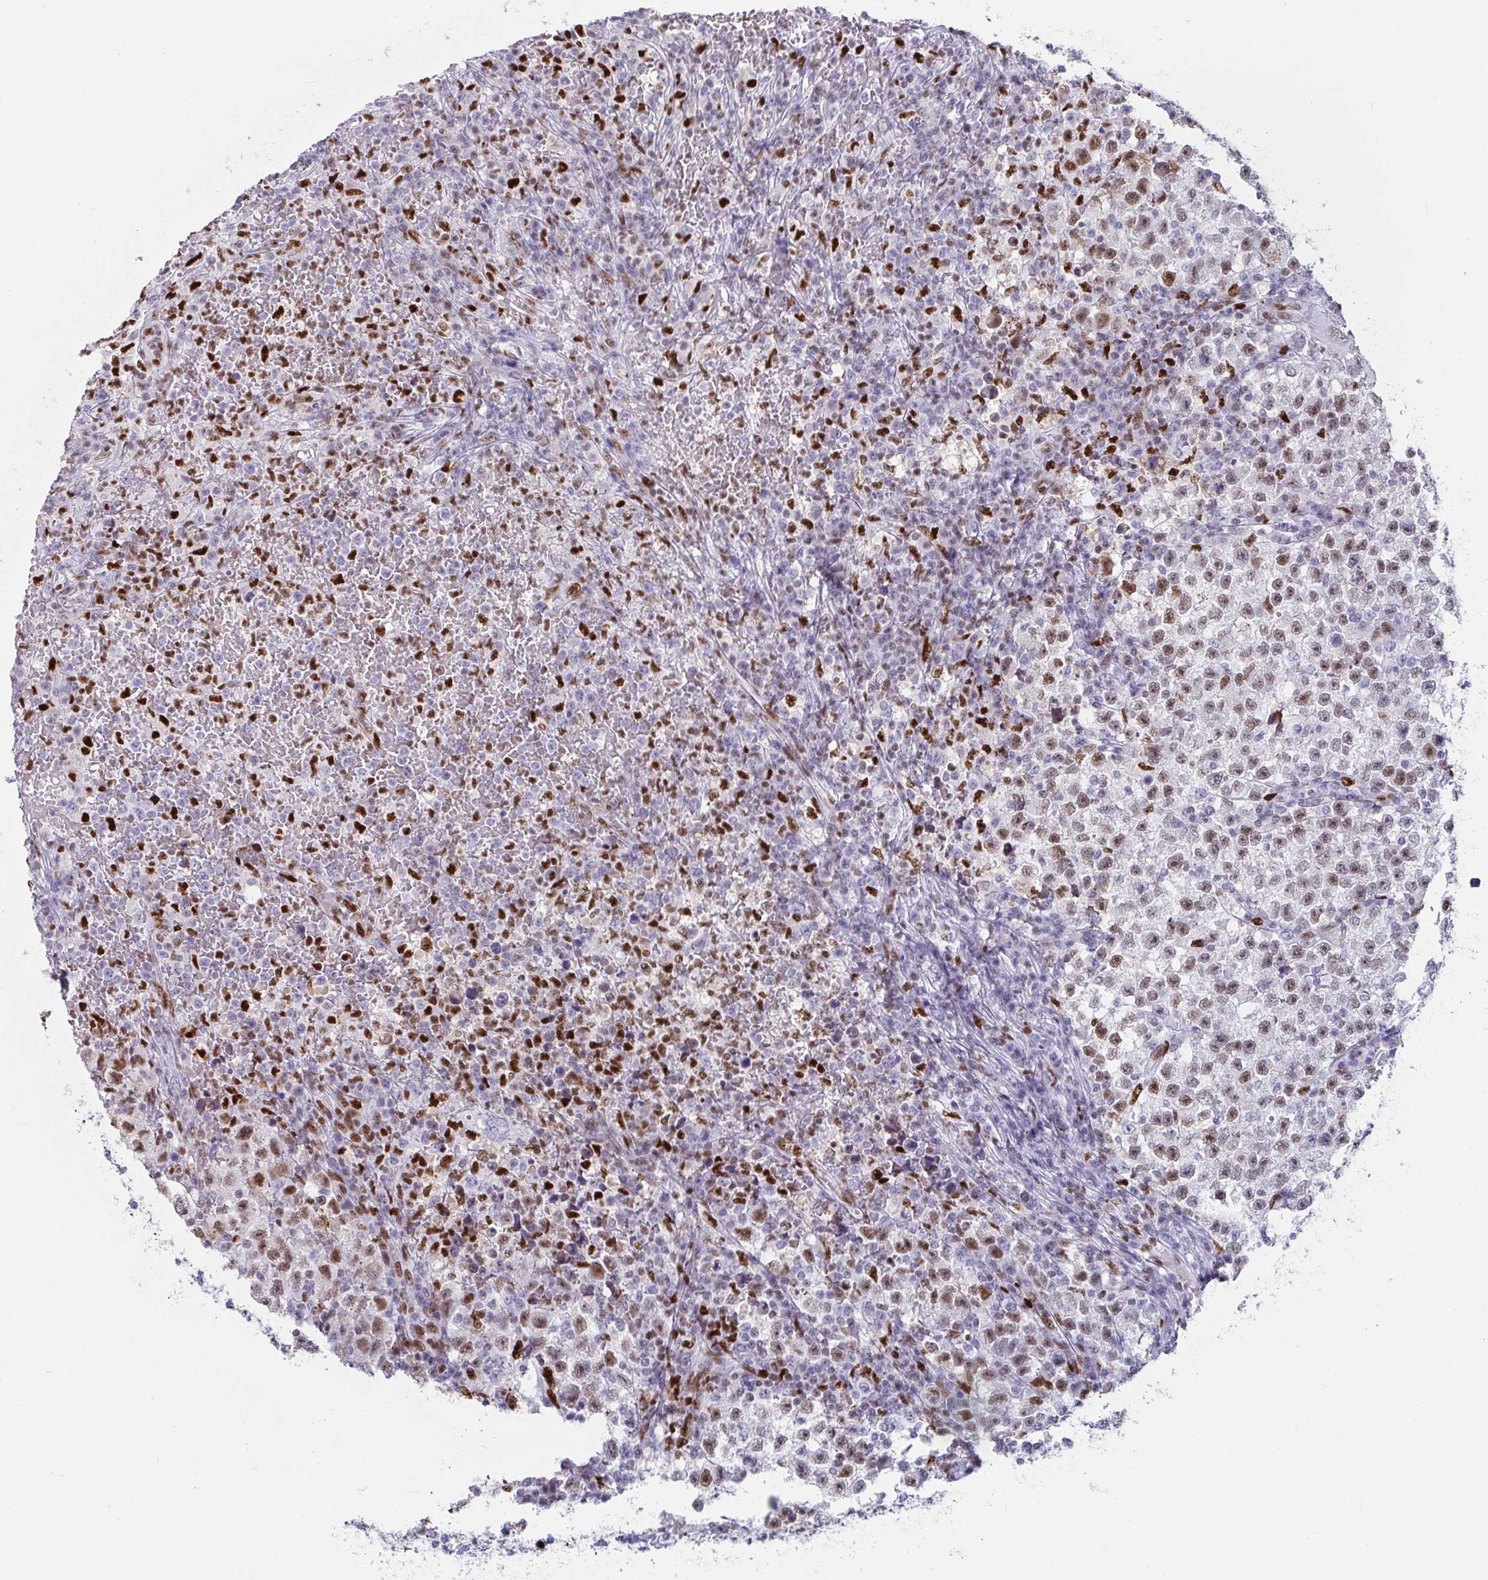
{"staining": {"intensity": "moderate", "quantity": ">75%", "location": "nuclear"}, "tissue": "testis cancer", "cell_type": "Tumor cells", "image_type": "cancer", "snomed": [{"axis": "morphology", "description": "Seminoma, NOS"}, {"axis": "topography", "description": "Testis"}], "caption": "Moderate nuclear protein staining is present in approximately >75% of tumor cells in testis cancer.", "gene": "ZNF586", "patient": {"sex": "male", "age": 22}}